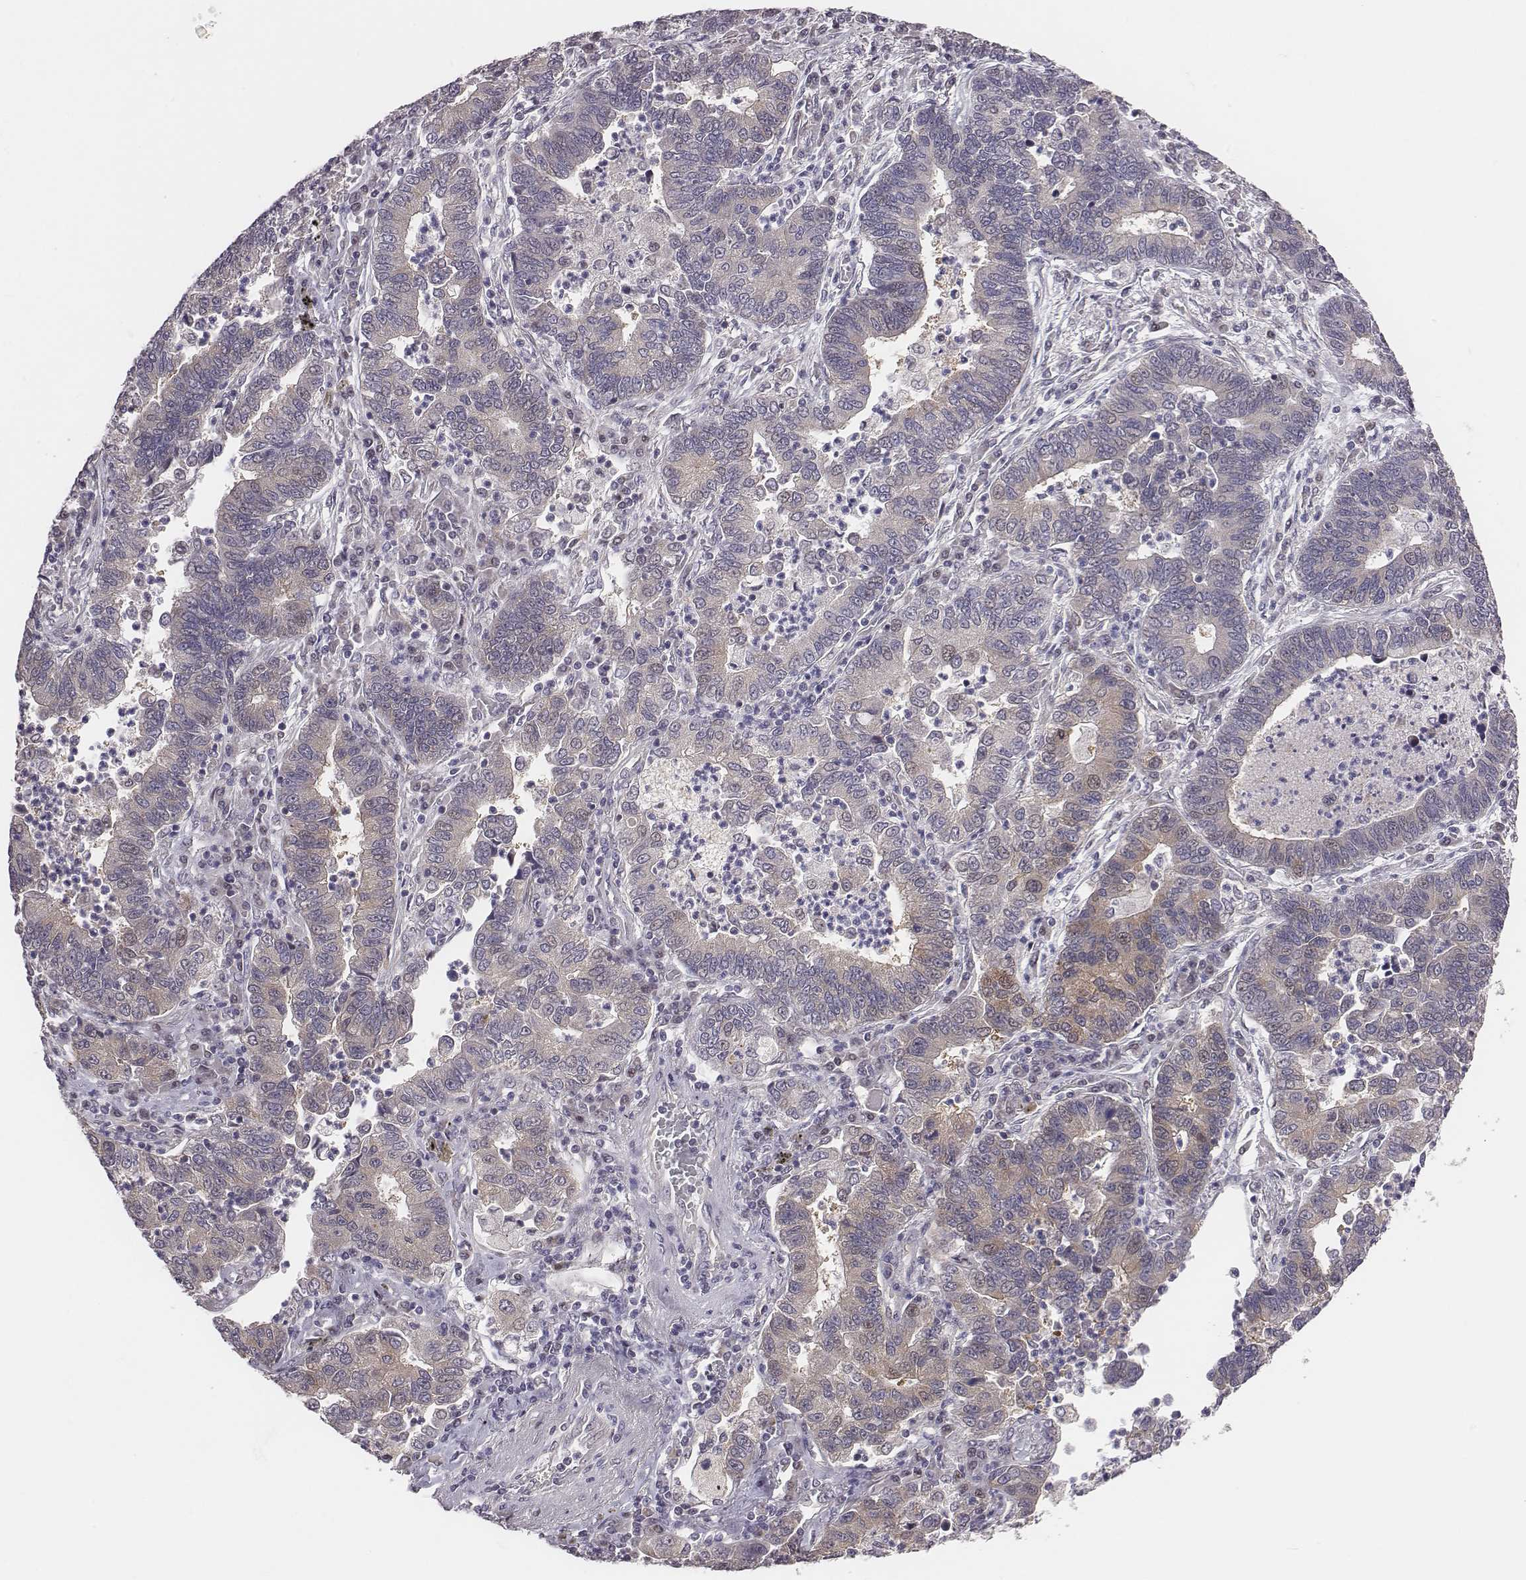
{"staining": {"intensity": "weak", "quantity": "25%-75%", "location": "cytoplasmic/membranous"}, "tissue": "lung cancer", "cell_type": "Tumor cells", "image_type": "cancer", "snomed": [{"axis": "morphology", "description": "Adenocarcinoma, NOS"}, {"axis": "topography", "description": "Lung"}], "caption": "Protein analysis of adenocarcinoma (lung) tissue demonstrates weak cytoplasmic/membranous expression in approximately 25%-75% of tumor cells.", "gene": "SMURF2", "patient": {"sex": "female", "age": 57}}